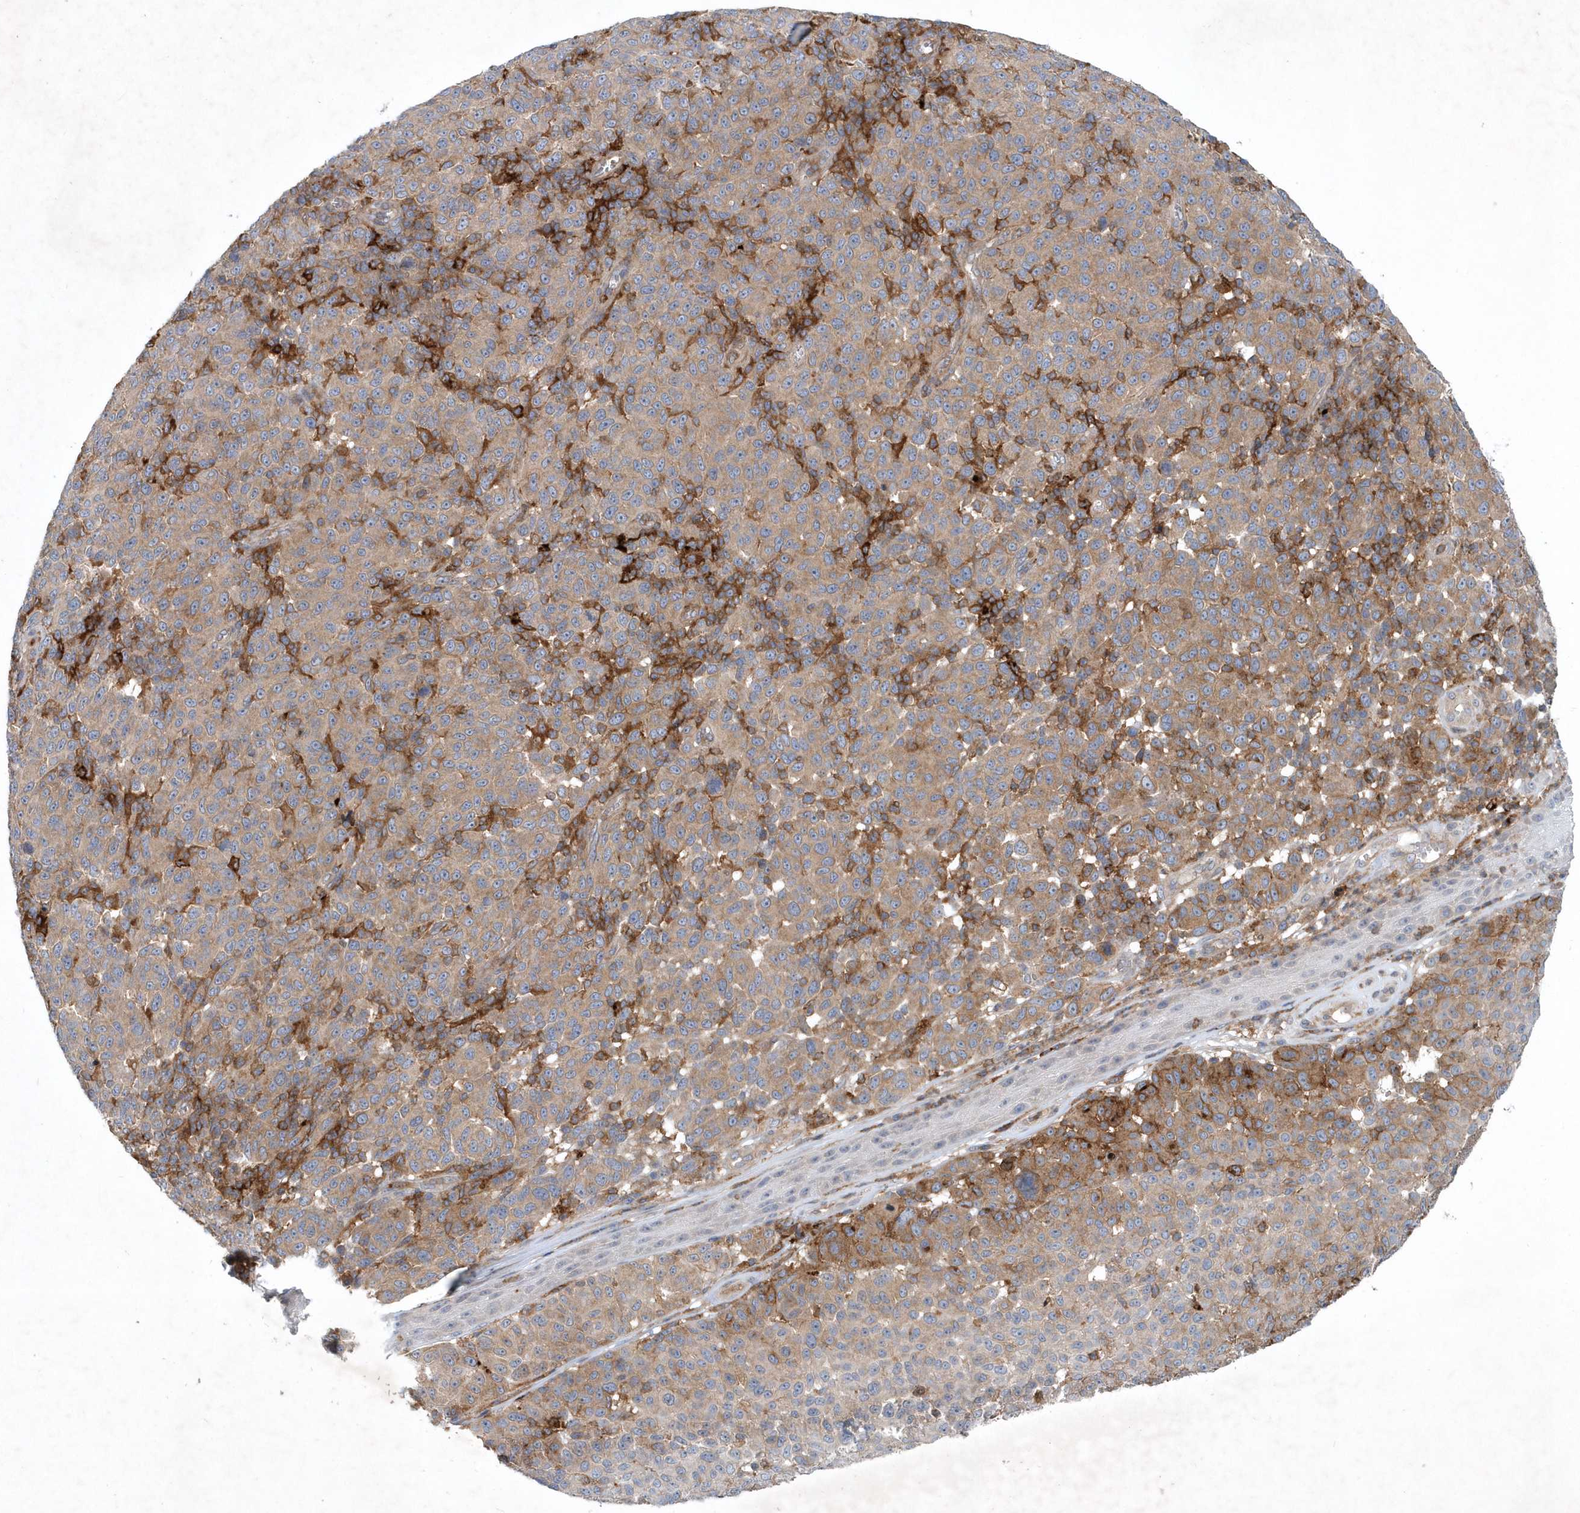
{"staining": {"intensity": "moderate", "quantity": "25%-75%", "location": "cytoplasmic/membranous"}, "tissue": "melanoma", "cell_type": "Tumor cells", "image_type": "cancer", "snomed": [{"axis": "morphology", "description": "Malignant melanoma, NOS"}, {"axis": "topography", "description": "Skin"}], "caption": "High-power microscopy captured an IHC histopathology image of melanoma, revealing moderate cytoplasmic/membranous expression in about 25%-75% of tumor cells.", "gene": "P2RY10", "patient": {"sex": "male", "age": 49}}